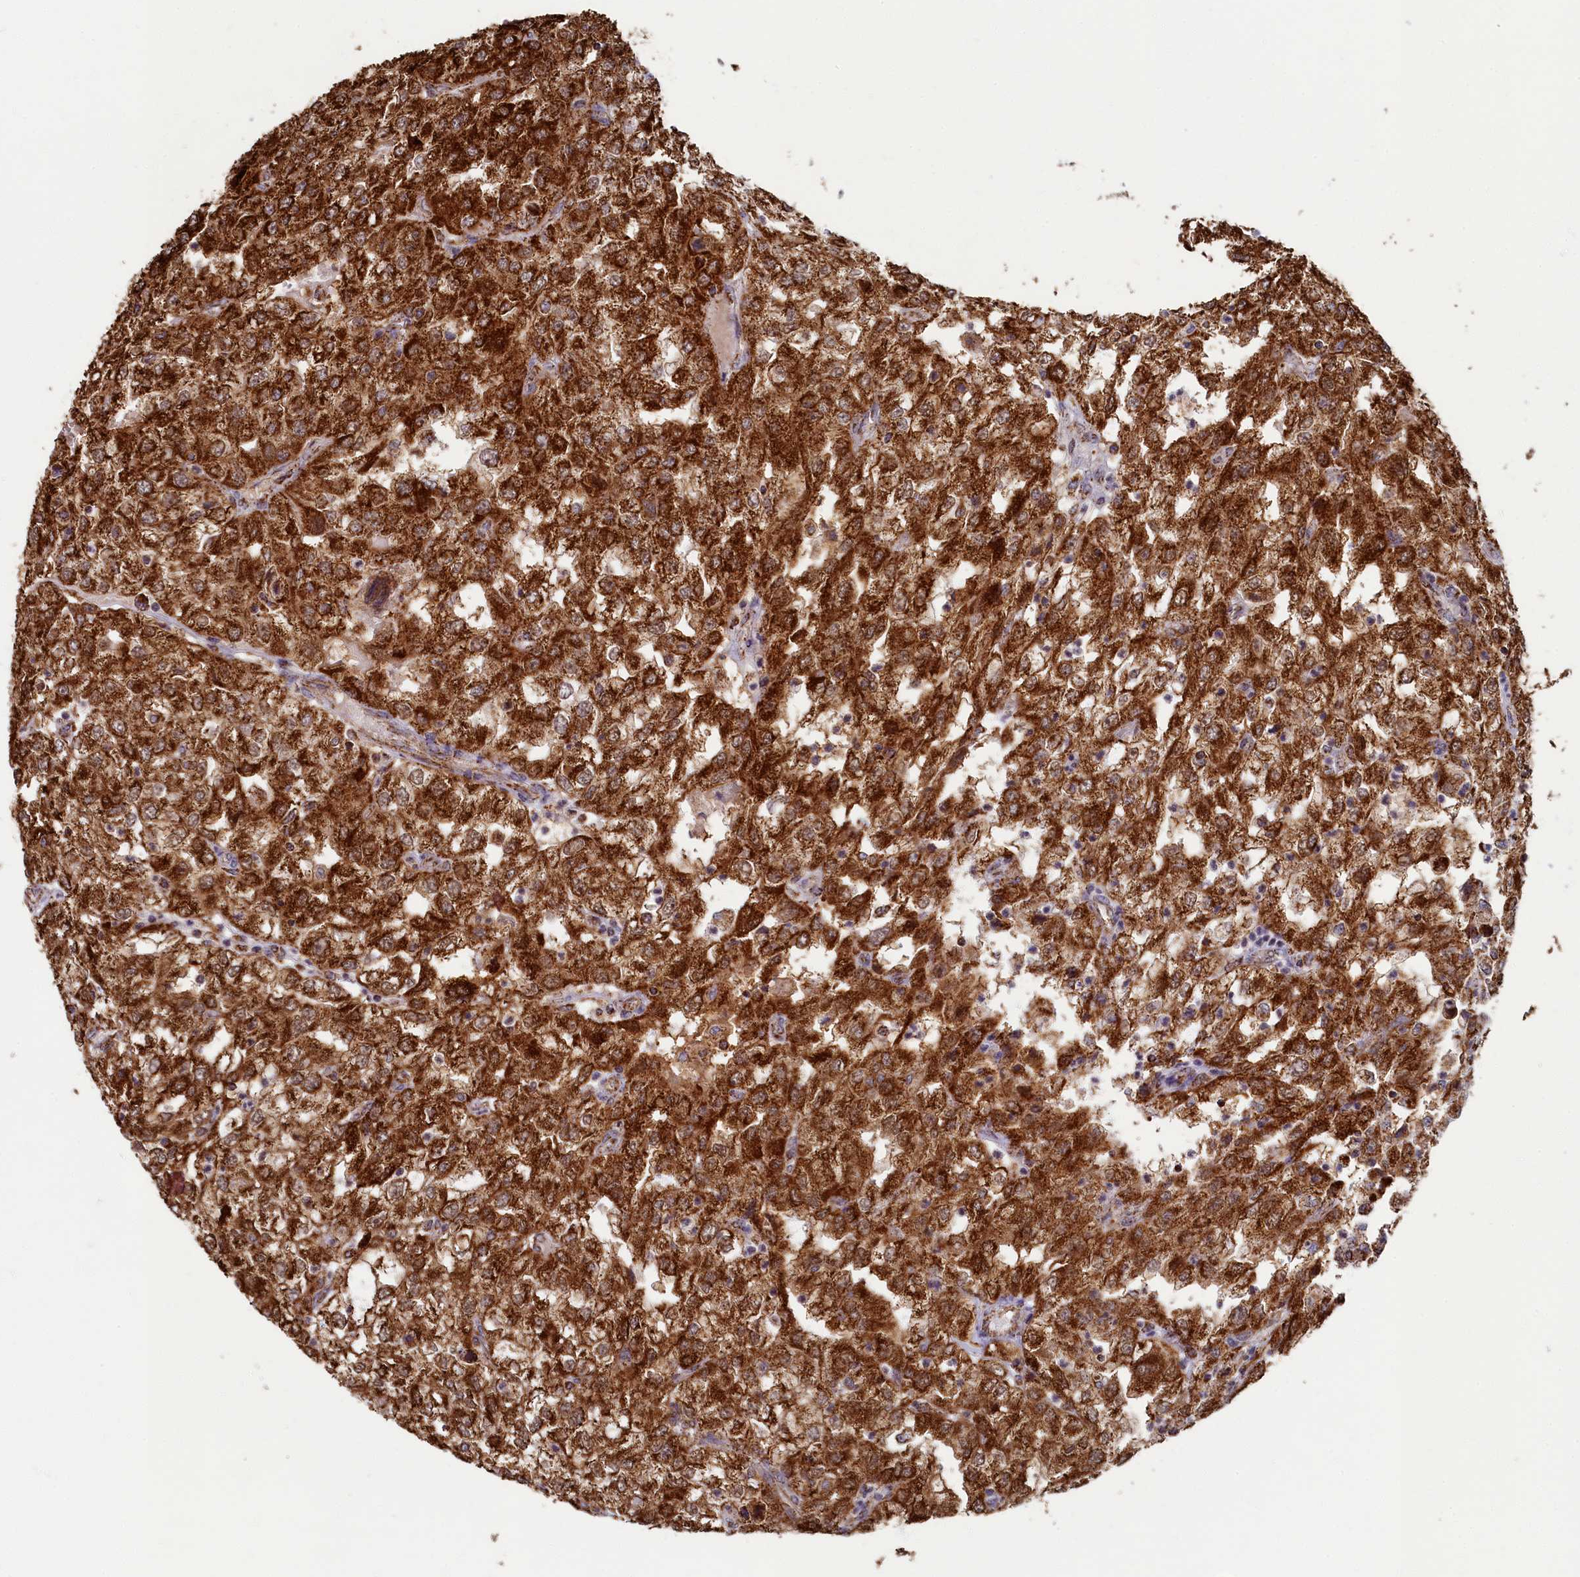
{"staining": {"intensity": "strong", "quantity": ">75%", "location": "cytoplasmic/membranous"}, "tissue": "renal cancer", "cell_type": "Tumor cells", "image_type": "cancer", "snomed": [{"axis": "morphology", "description": "Adenocarcinoma, NOS"}, {"axis": "topography", "description": "Kidney"}], "caption": "The micrograph demonstrates a brown stain indicating the presence of a protein in the cytoplasmic/membranous of tumor cells in adenocarcinoma (renal). The staining is performed using DAB (3,3'-diaminobenzidine) brown chromogen to label protein expression. The nuclei are counter-stained blue using hematoxylin.", "gene": "SPR", "patient": {"sex": "female", "age": 54}}